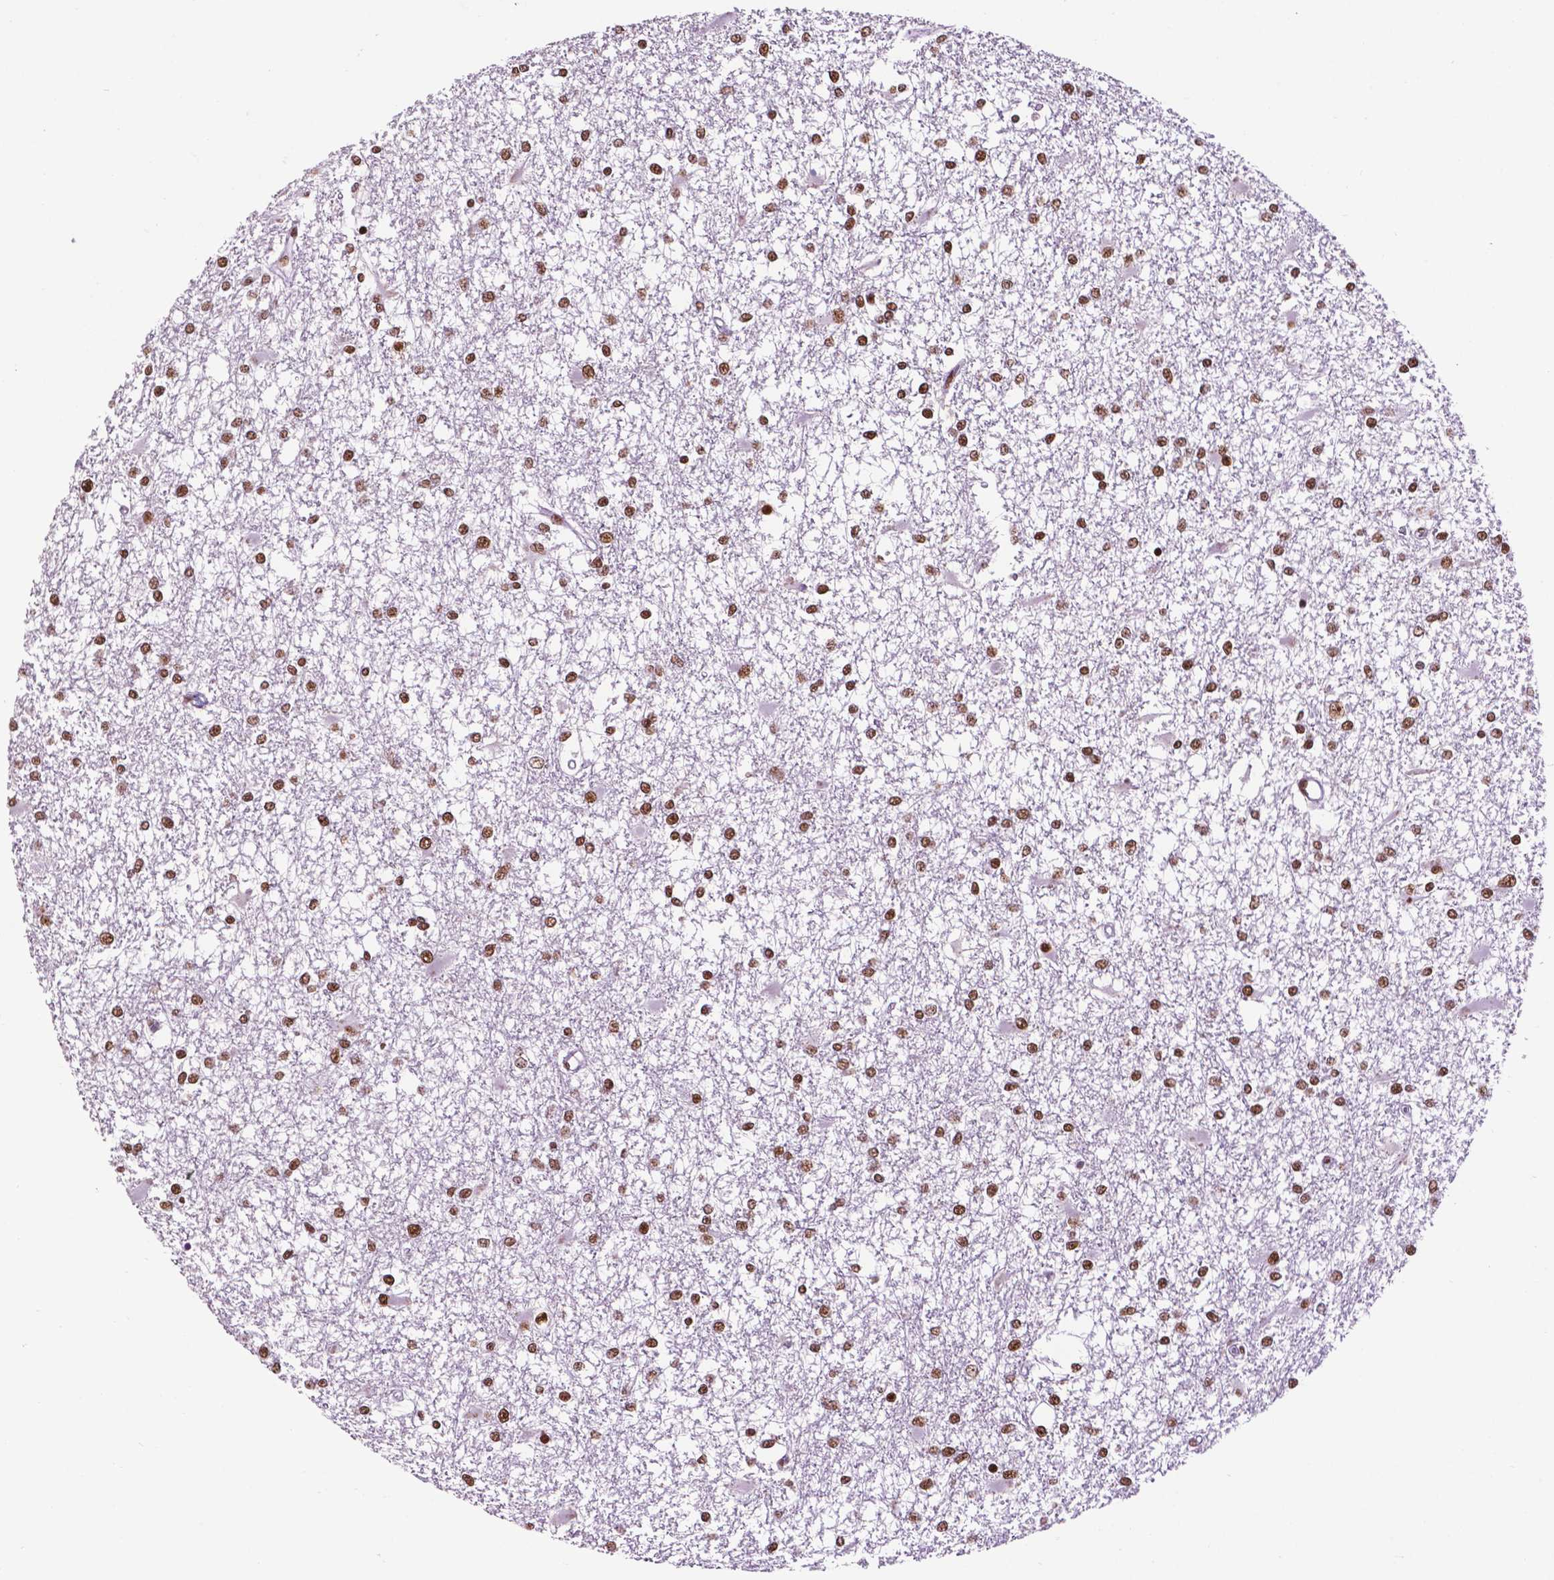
{"staining": {"intensity": "strong", "quantity": ">75%", "location": "nuclear"}, "tissue": "glioma", "cell_type": "Tumor cells", "image_type": "cancer", "snomed": [{"axis": "morphology", "description": "Glioma, malignant, High grade"}, {"axis": "topography", "description": "Cerebral cortex"}], "caption": "Protein staining demonstrates strong nuclear staining in approximately >75% of tumor cells in malignant glioma (high-grade). (DAB IHC, brown staining for protein, blue staining for nuclei).", "gene": "CCAR2", "patient": {"sex": "male", "age": 79}}